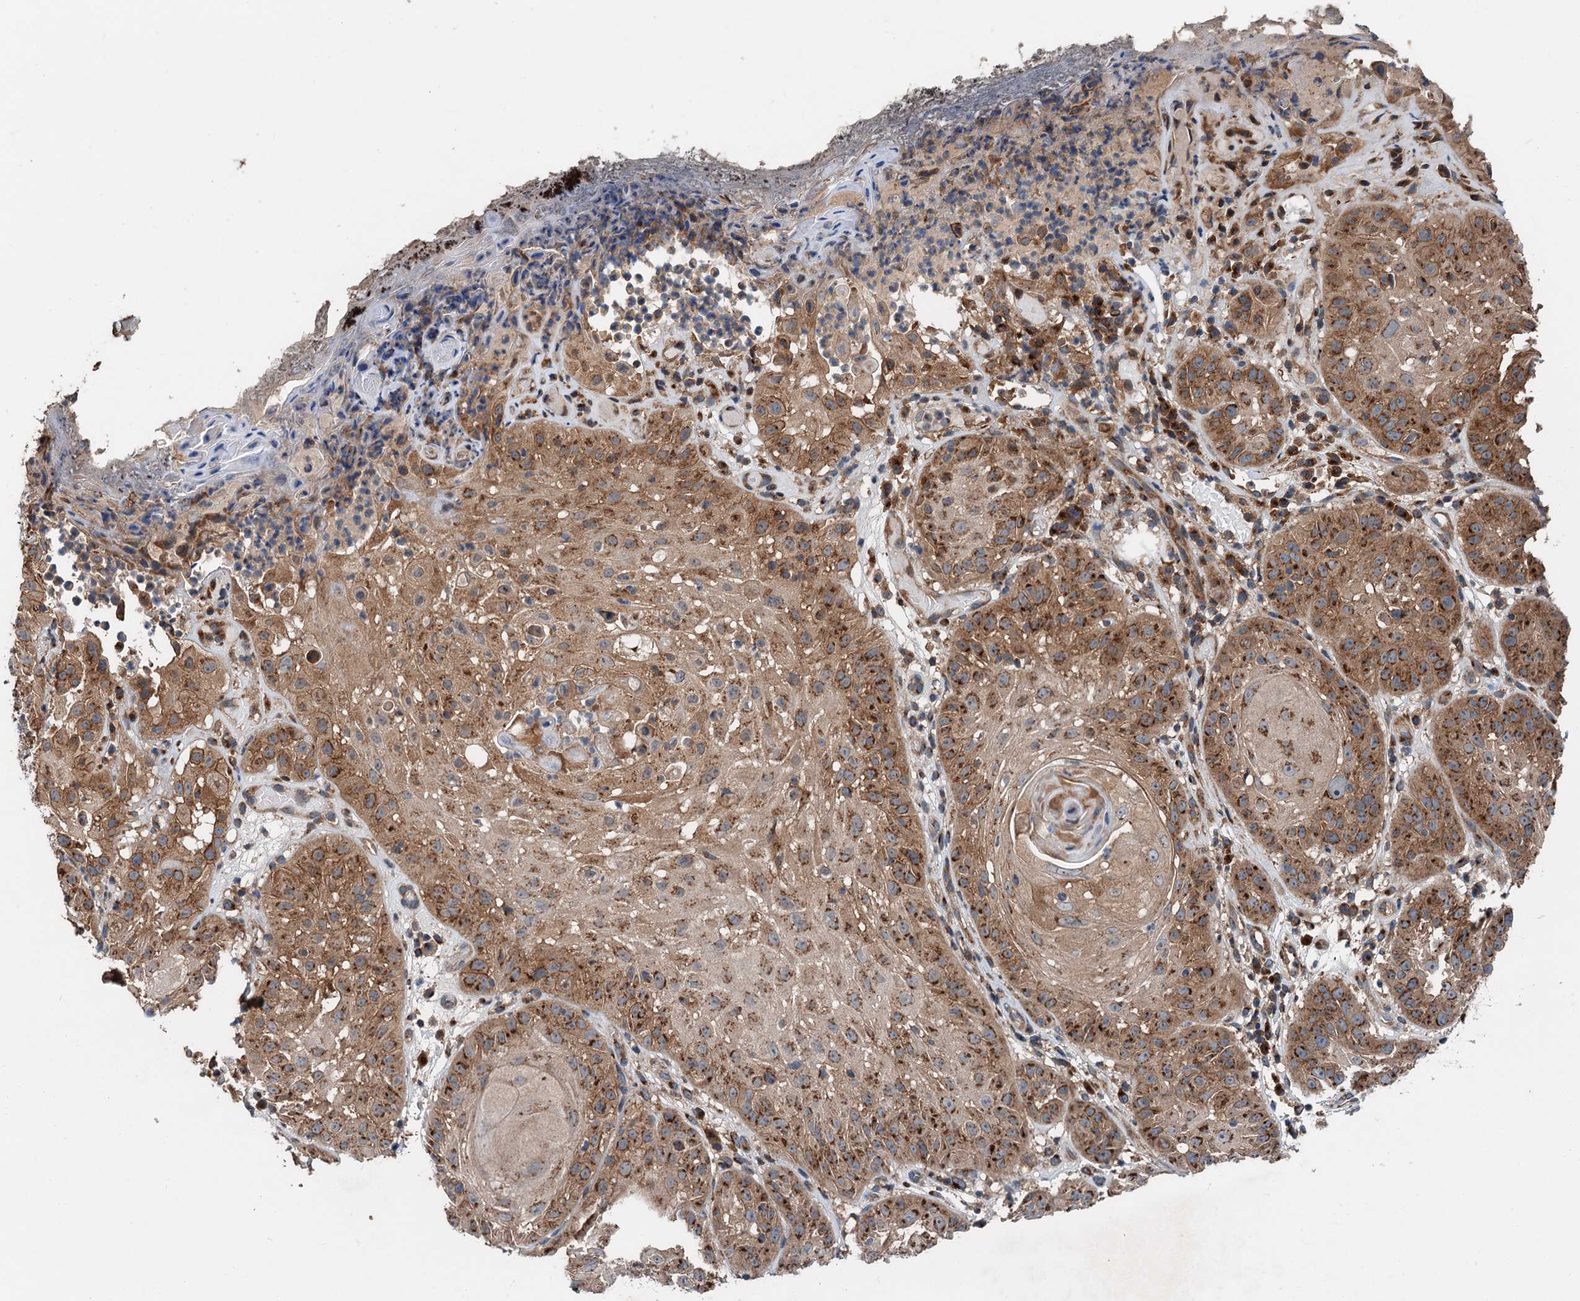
{"staining": {"intensity": "strong", "quantity": "25%-75%", "location": "cytoplasmic/membranous"}, "tissue": "skin cancer", "cell_type": "Tumor cells", "image_type": "cancer", "snomed": [{"axis": "morphology", "description": "Normal tissue, NOS"}, {"axis": "morphology", "description": "Basal cell carcinoma"}, {"axis": "topography", "description": "Skin"}], "caption": "This photomicrograph demonstrates immunohistochemistry (IHC) staining of skin cancer, with high strong cytoplasmic/membranous staining in about 25%-75% of tumor cells.", "gene": "COG3", "patient": {"sex": "male", "age": 93}}